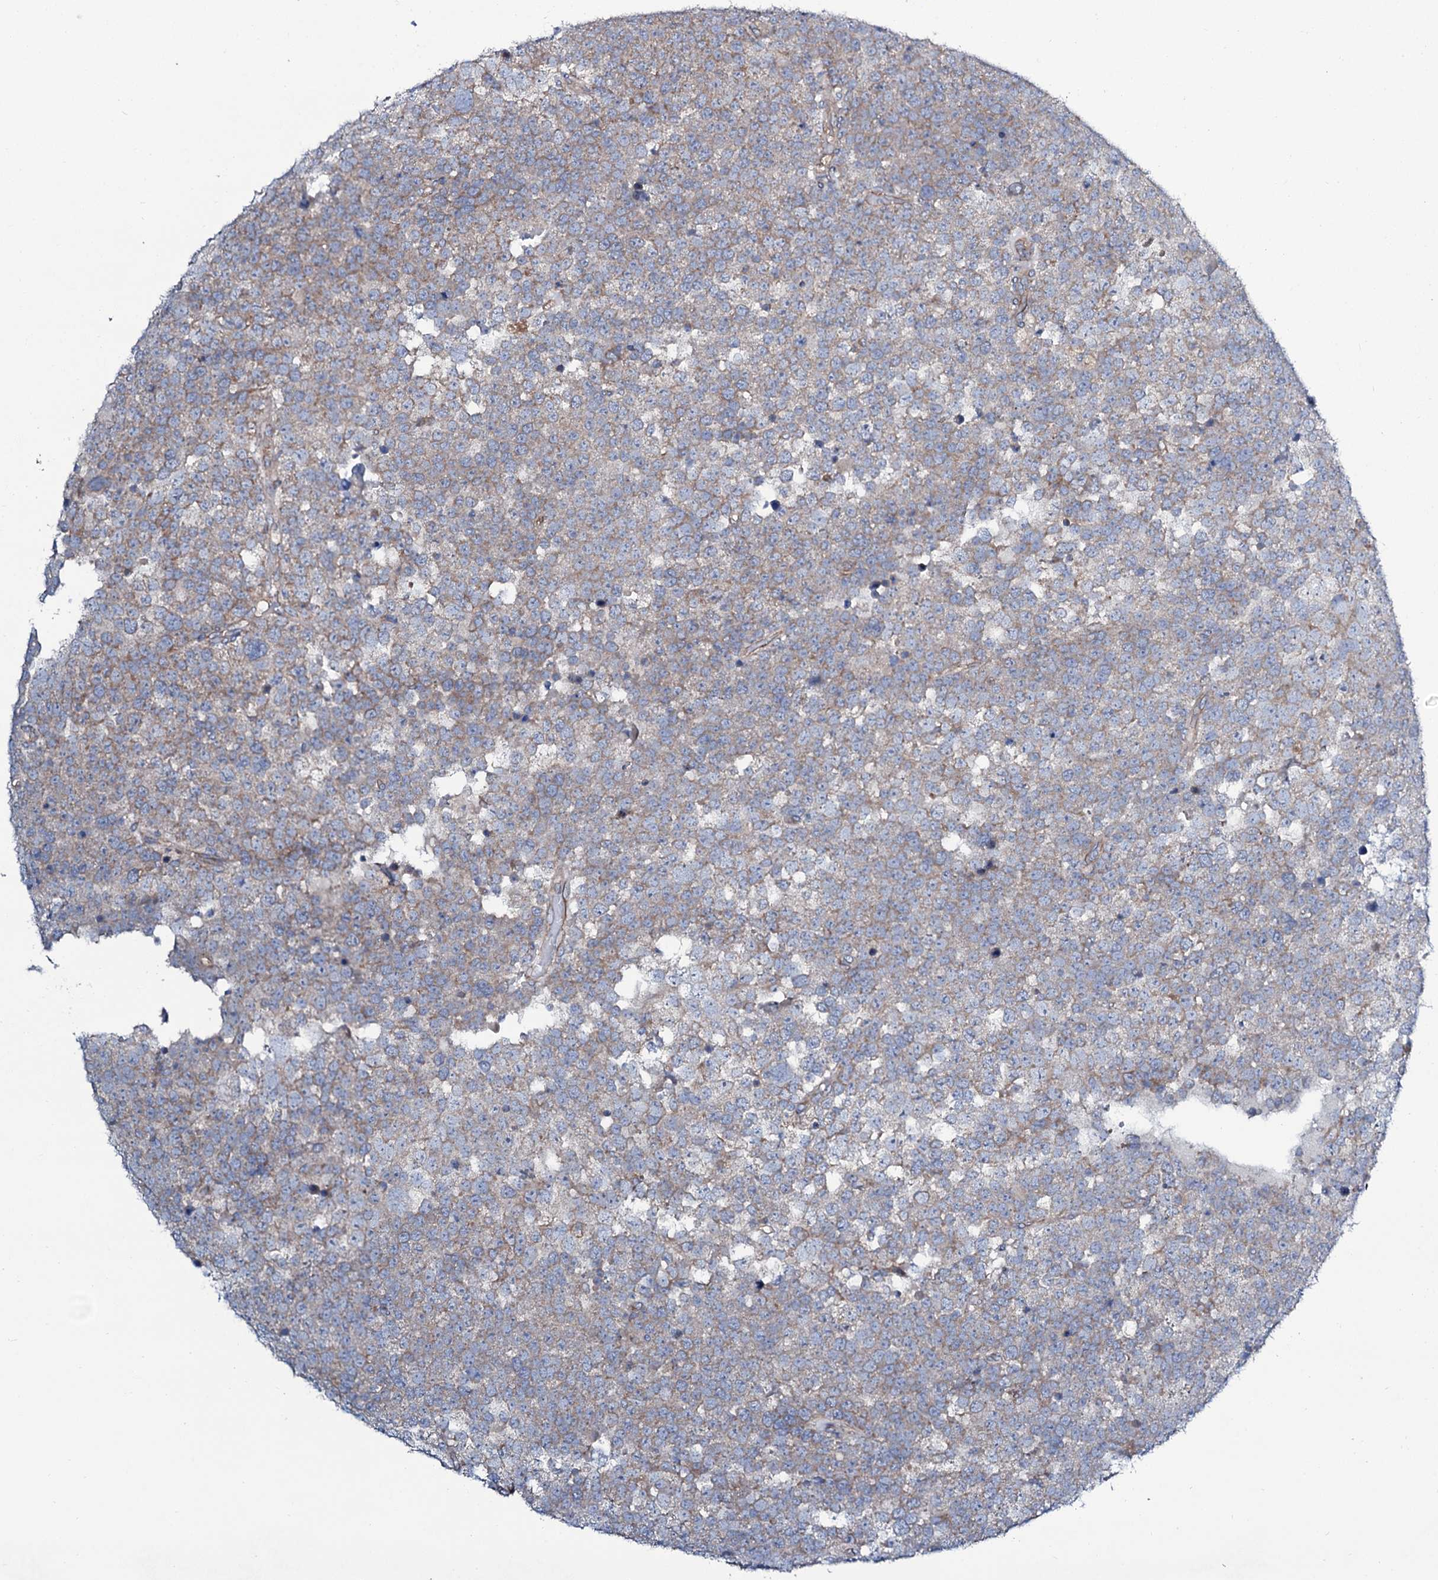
{"staining": {"intensity": "weak", "quantity": ">75%", "location": "cytoplasmic/membranous"}, "tissue": "testis cancer", "cell_type": "Tumor cells", "image_type": "cancer", "snomed": [{"axis": "morphology", "description": "Seminoma, NOS"}, {"axis": "topography", "description": "Testis"}], "caption": "Testis cancer stained for a protein demonstrates weak cytoplasmic/membranous positivity in tumor cells.", "gene": "STARD13", "patient": {"sex": "male", "age": 71}}